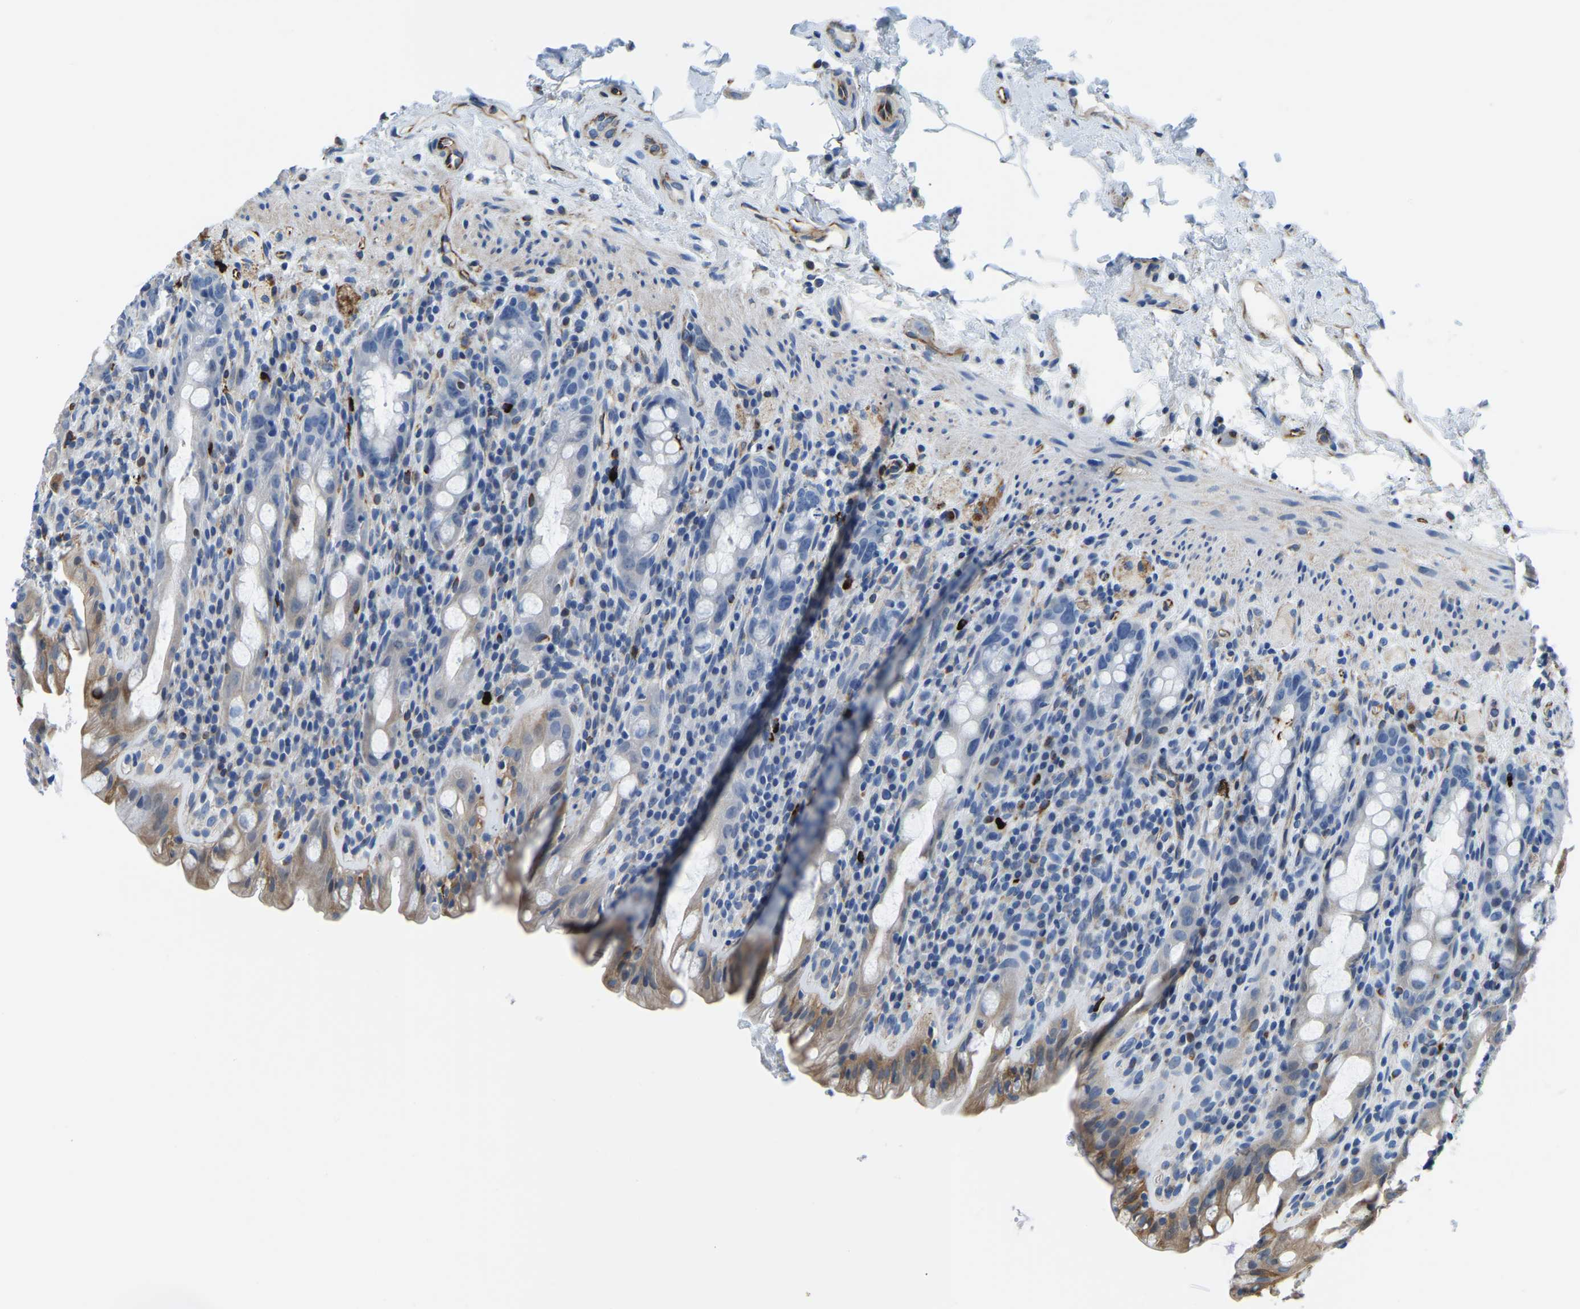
{"staining": {"intensity": "moderate", "quantity": "<25%", "location": "cytoplasmic/membranous"}, "tissue": "rectum", "cell_type": "Glandular cells", "image_type": "normal", "snomed": [{"axis": "morphology", "description": "Normal tissue, NOS"}, {"axis": "topography", "description": "Rectum"}], "caption": "A high-resolution micrograph shows immunohistochemistry (IHC) staining of normal rectum, which exhibits moderate cytoplasmic/membranous staining in about <25% of glandular cells. The protein is stained brown, and the nuclei are stained in blue (DAB (3,3'-diaminobenzidine) IHC with brightfield microscopy, high magnification).", "gene": "MS4A3", "patient": {"sex": "male", "age": 44}}